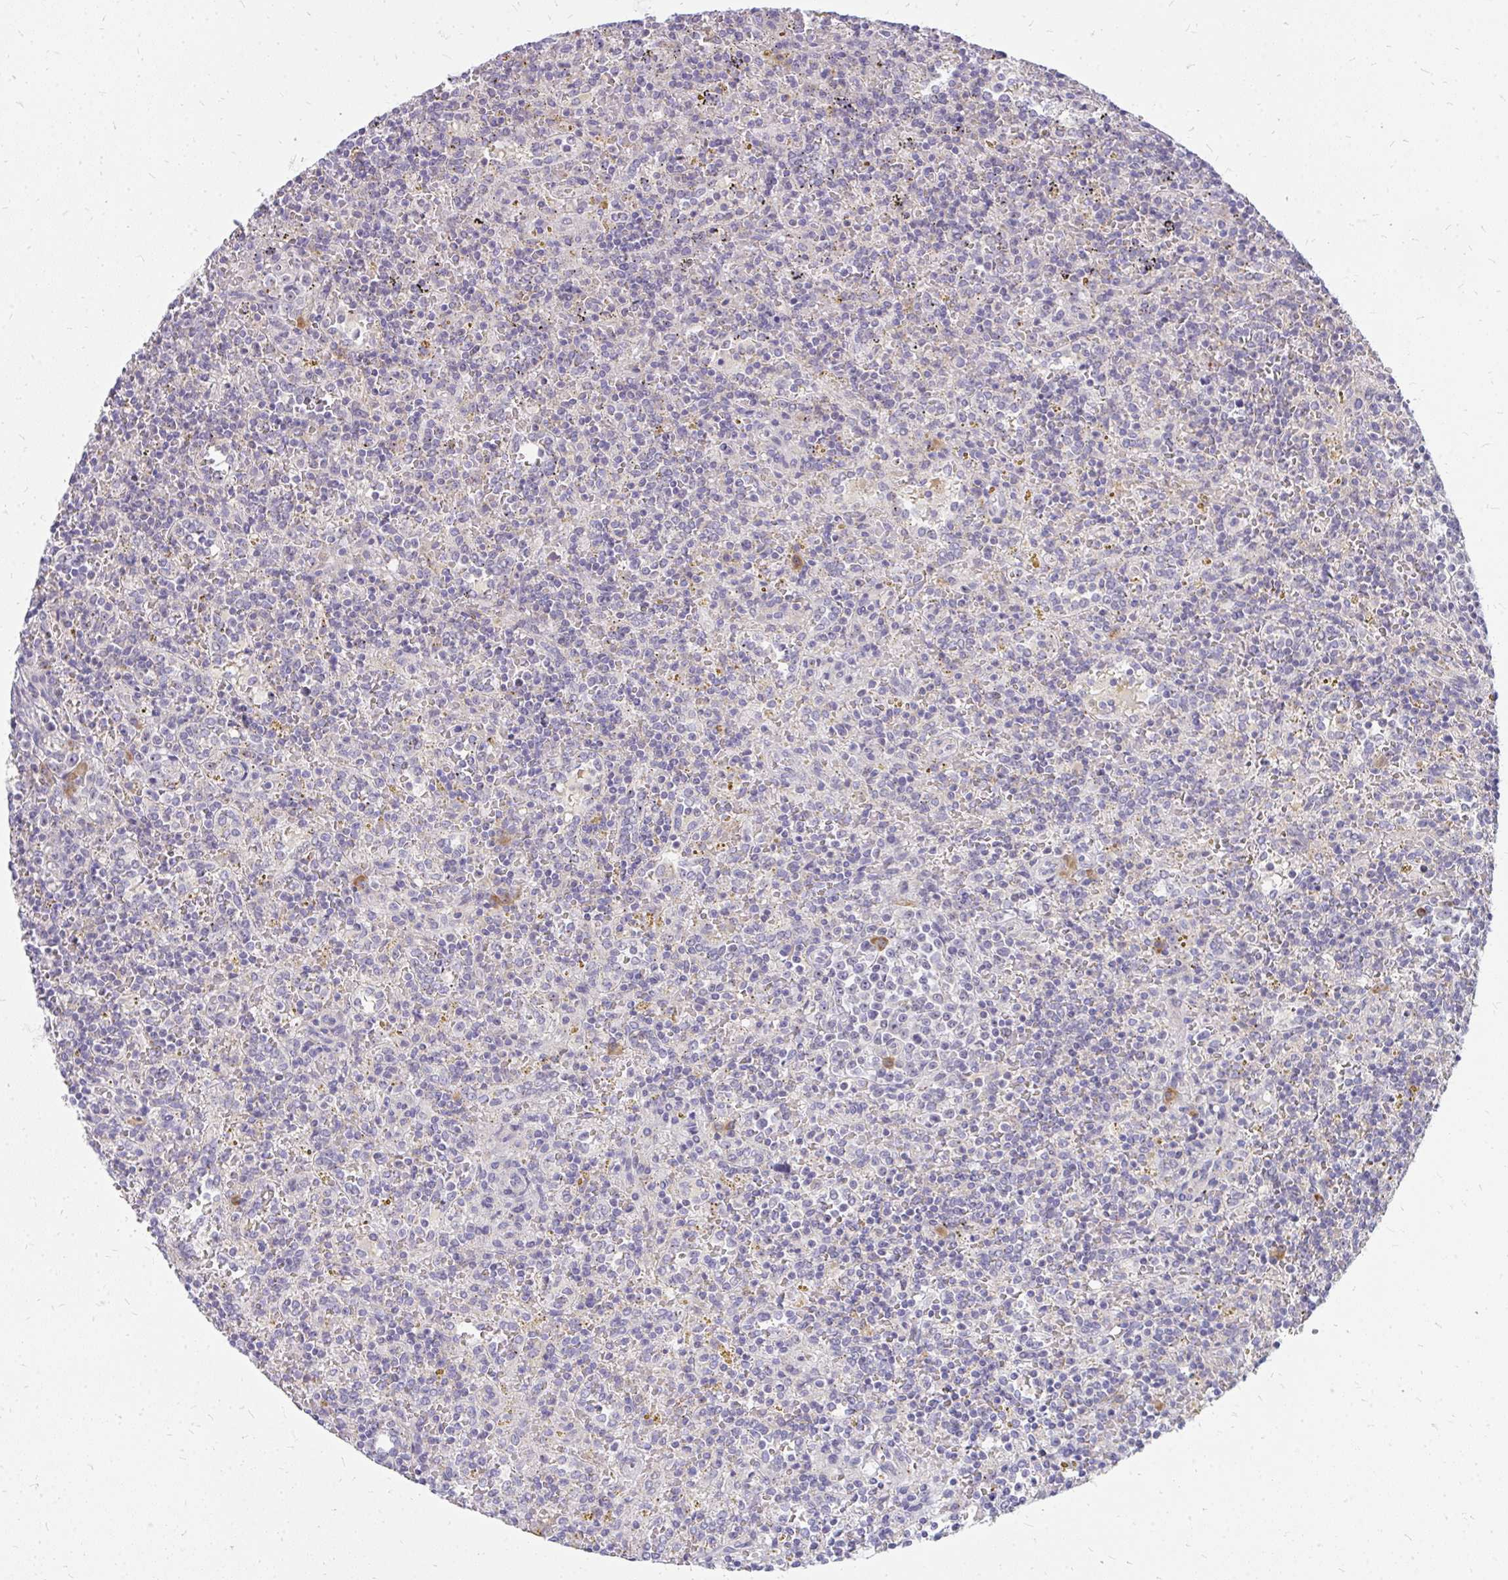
{"staining": {"intensity": "negative", "quantity": "none", "location": "none"}, "tissue": "lymphoma", "cell_type": "Tumor cells", "image_type": "cancer", "snomed": [{"axis": "morphology", "description": "Malignant lymphoma, non-Hodgkin's type, Low grade"}, {"axis": "topography", "description": "Spleen"}], "caption": "Tumor cells are negative for brown protein staining in lymphoma.", "gene": "FAM9A", "patient": {"sex": "male", "age": 67}}